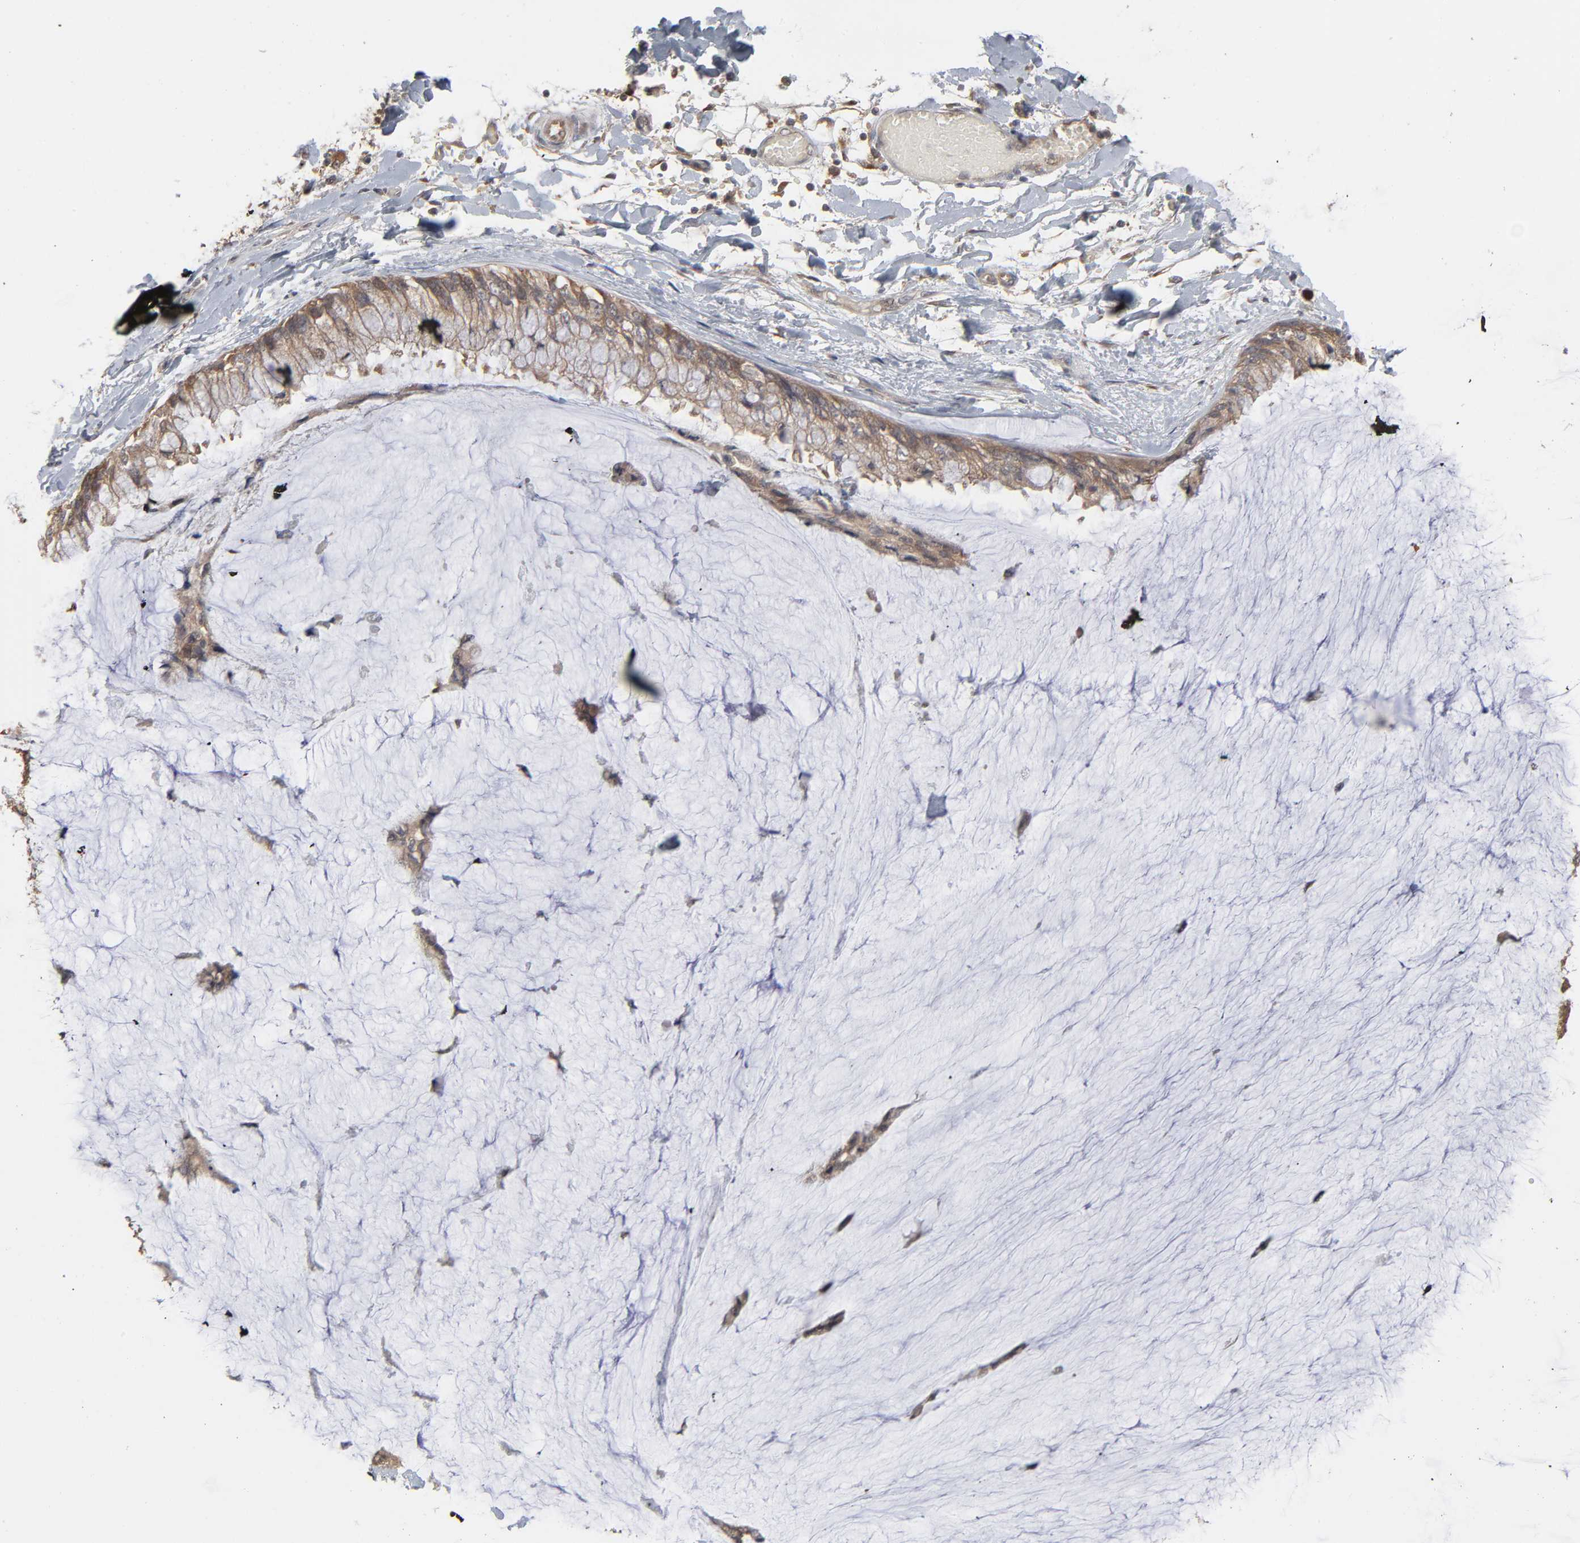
{"staining": {"intensity": "weak", "quantity": ">75%", "location": "cytoplasmic/membranous"}, "tissue": "ovarian cancer", "cell_type": "Tumor cells", "image_type": "cancer", "snomed": [{"axis": "morphology", "description": "Cystadenocarcinoma, mucinous, NOS"}, {"axis": "topography", "description": "Ovary"}], "caption": "About >75% of tumor cells in human ovarian mucinous cystadenocarcinoma exhibit weak cytoplasmic/membranous protein positivity as visualized by brown immunohistochemical staining.", "gene": "SCFD1", "patient": {"sex": "female", "age": 39}}